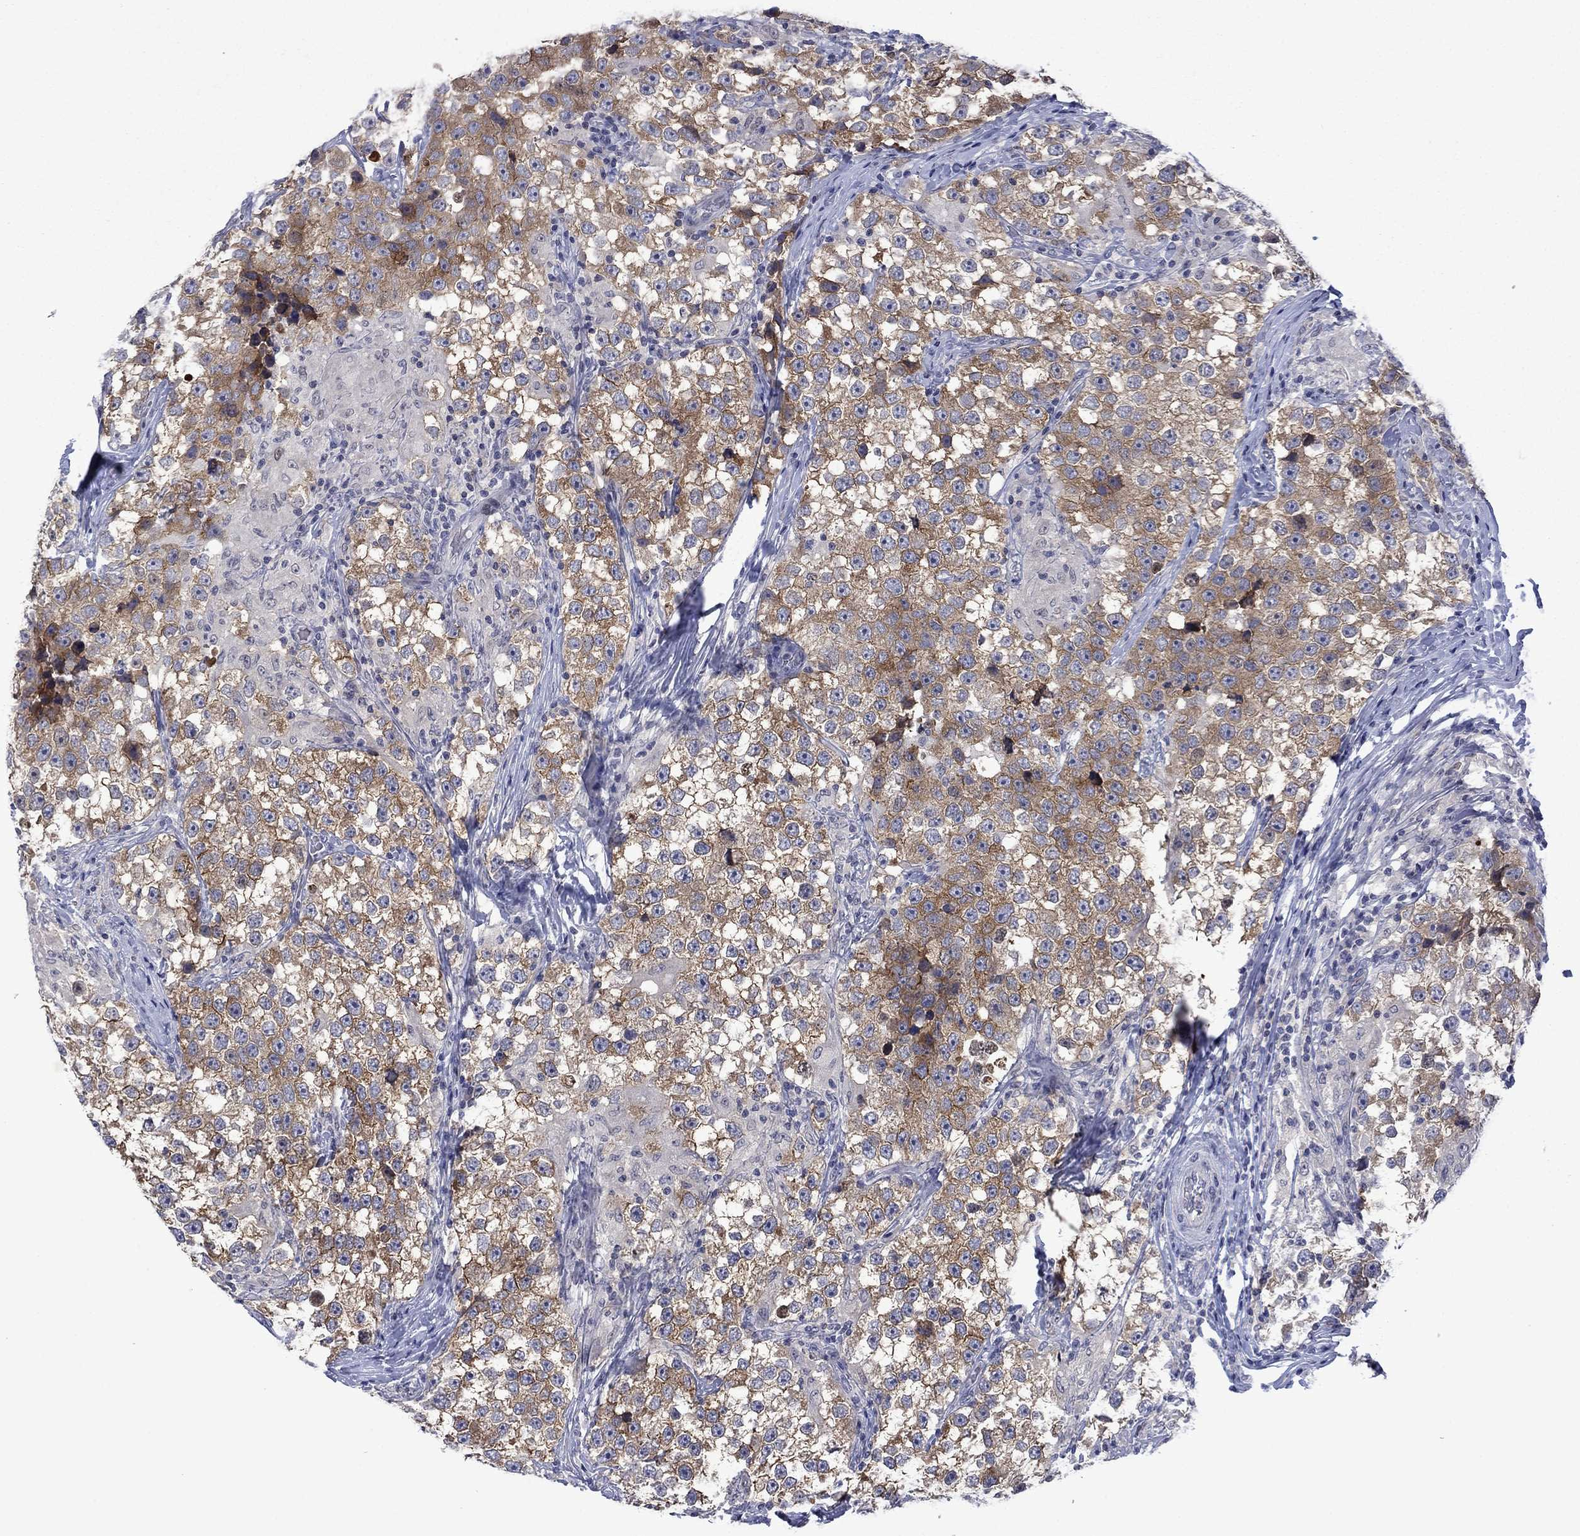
{"staining": {"intensity": "moderate", "quantity": ">75%", "location": "cytoplasmic/membranous"}, "tissue": "testis cancer", "cell_type": "Tumor cells", "image_type": "cancer", "snomed": [{"axis": "morphology", "description": "Seminoma, NOS"}, {"axis": "topography", "description": "Testis"}], "caption": "Moderate cytoplasmic/membranous staining for a protein is appreciated in about >75% of tumor cells of testis cancer (seminoma) using immunohistochemistry (IHC).", "gene": "AGL", "patient": {"sex": "male", "age": 46}}